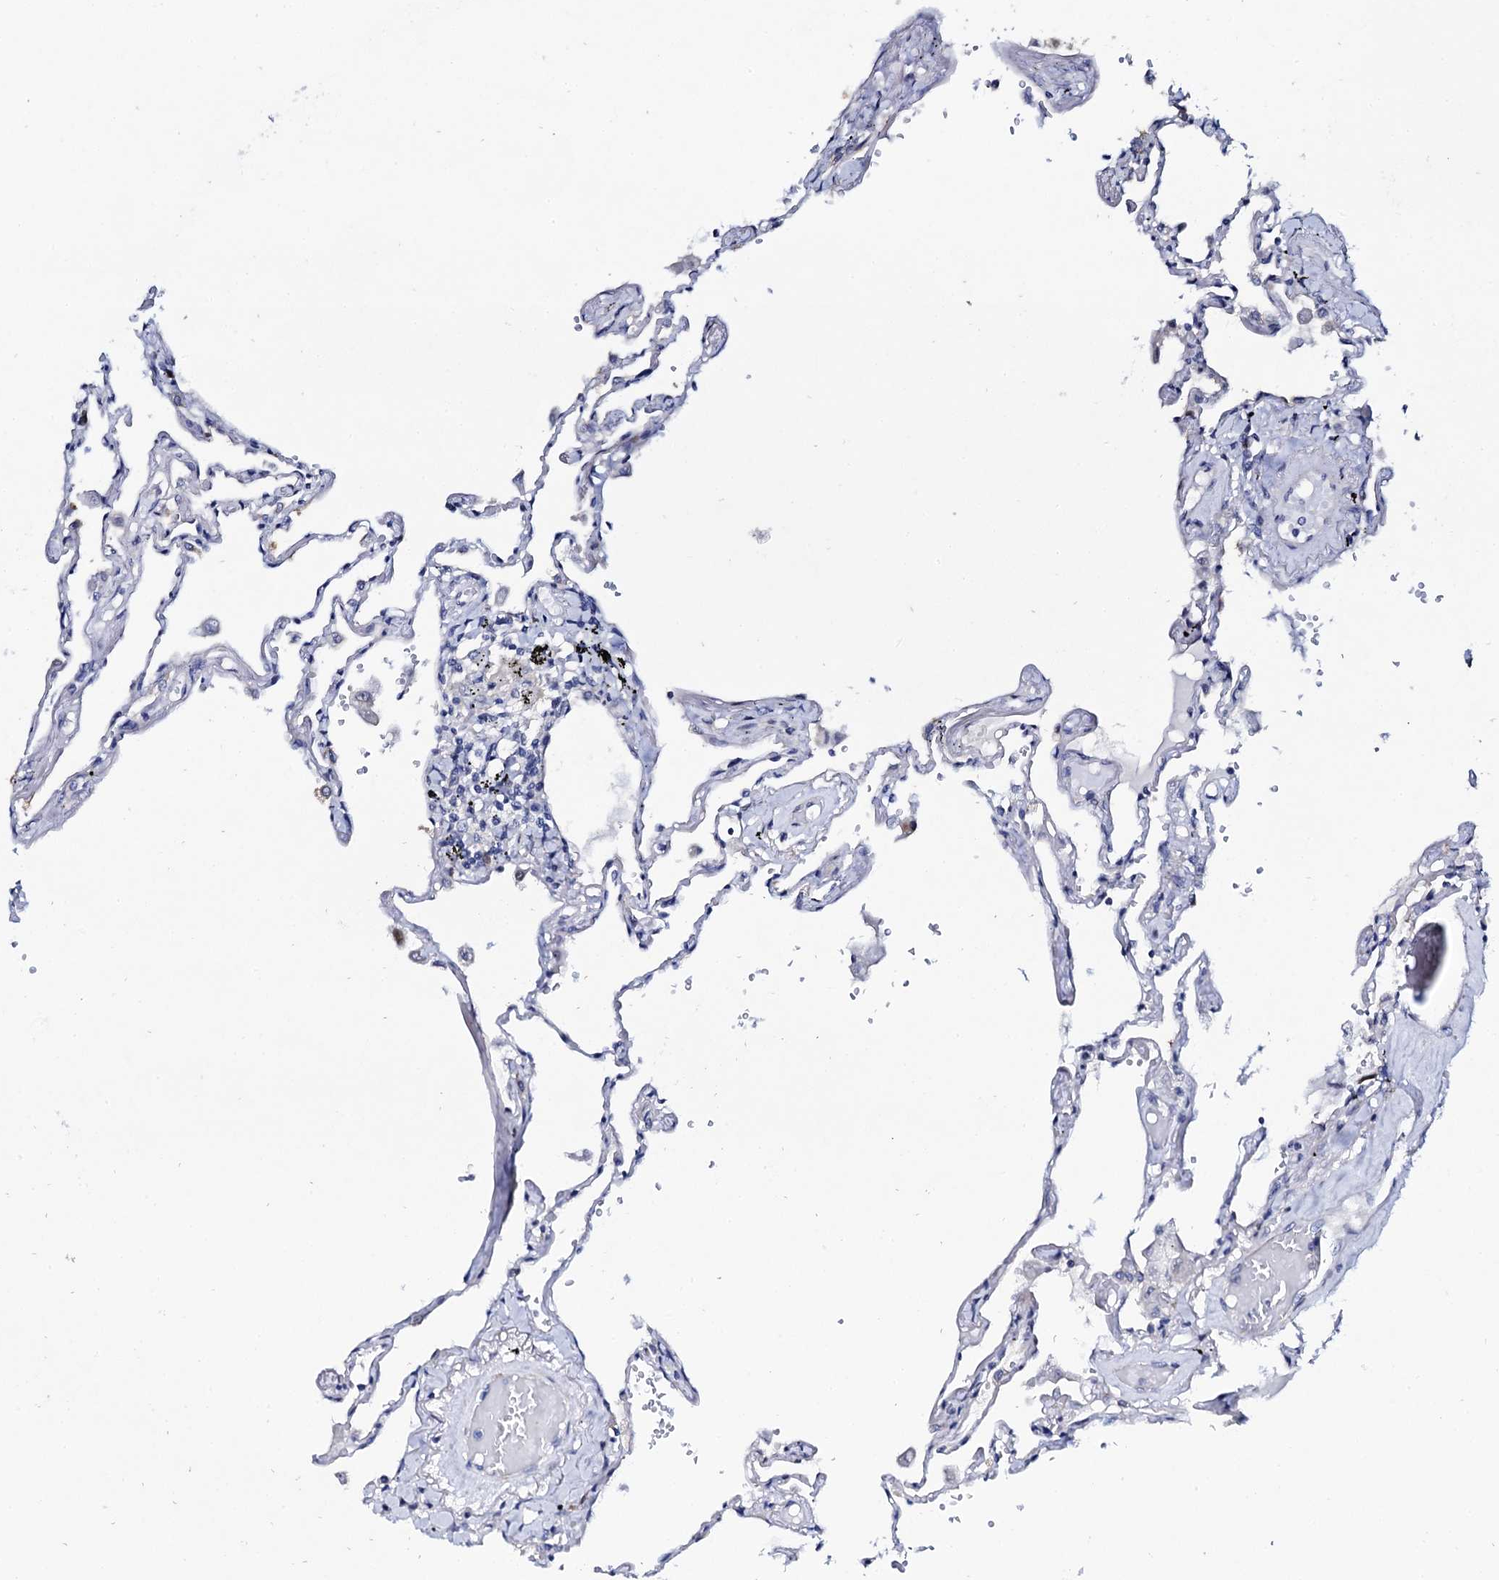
{"staining": {"intensity": "negative", "quantity": "none", "location": "none"}, "tissue": "lung", "cell_type": "Alveolar cells", "image_type": "normal", "snomed": [{"axis": "morphology", "description": "Normal tissue, NOS"}, {"axis": "topography", "description": "Lung"}], "caption": "The micrograph exhibits no significant staining in alveolar cells of lung.", "gene": "NUDT13", "patient": {"sex": "female", "age": 67}}